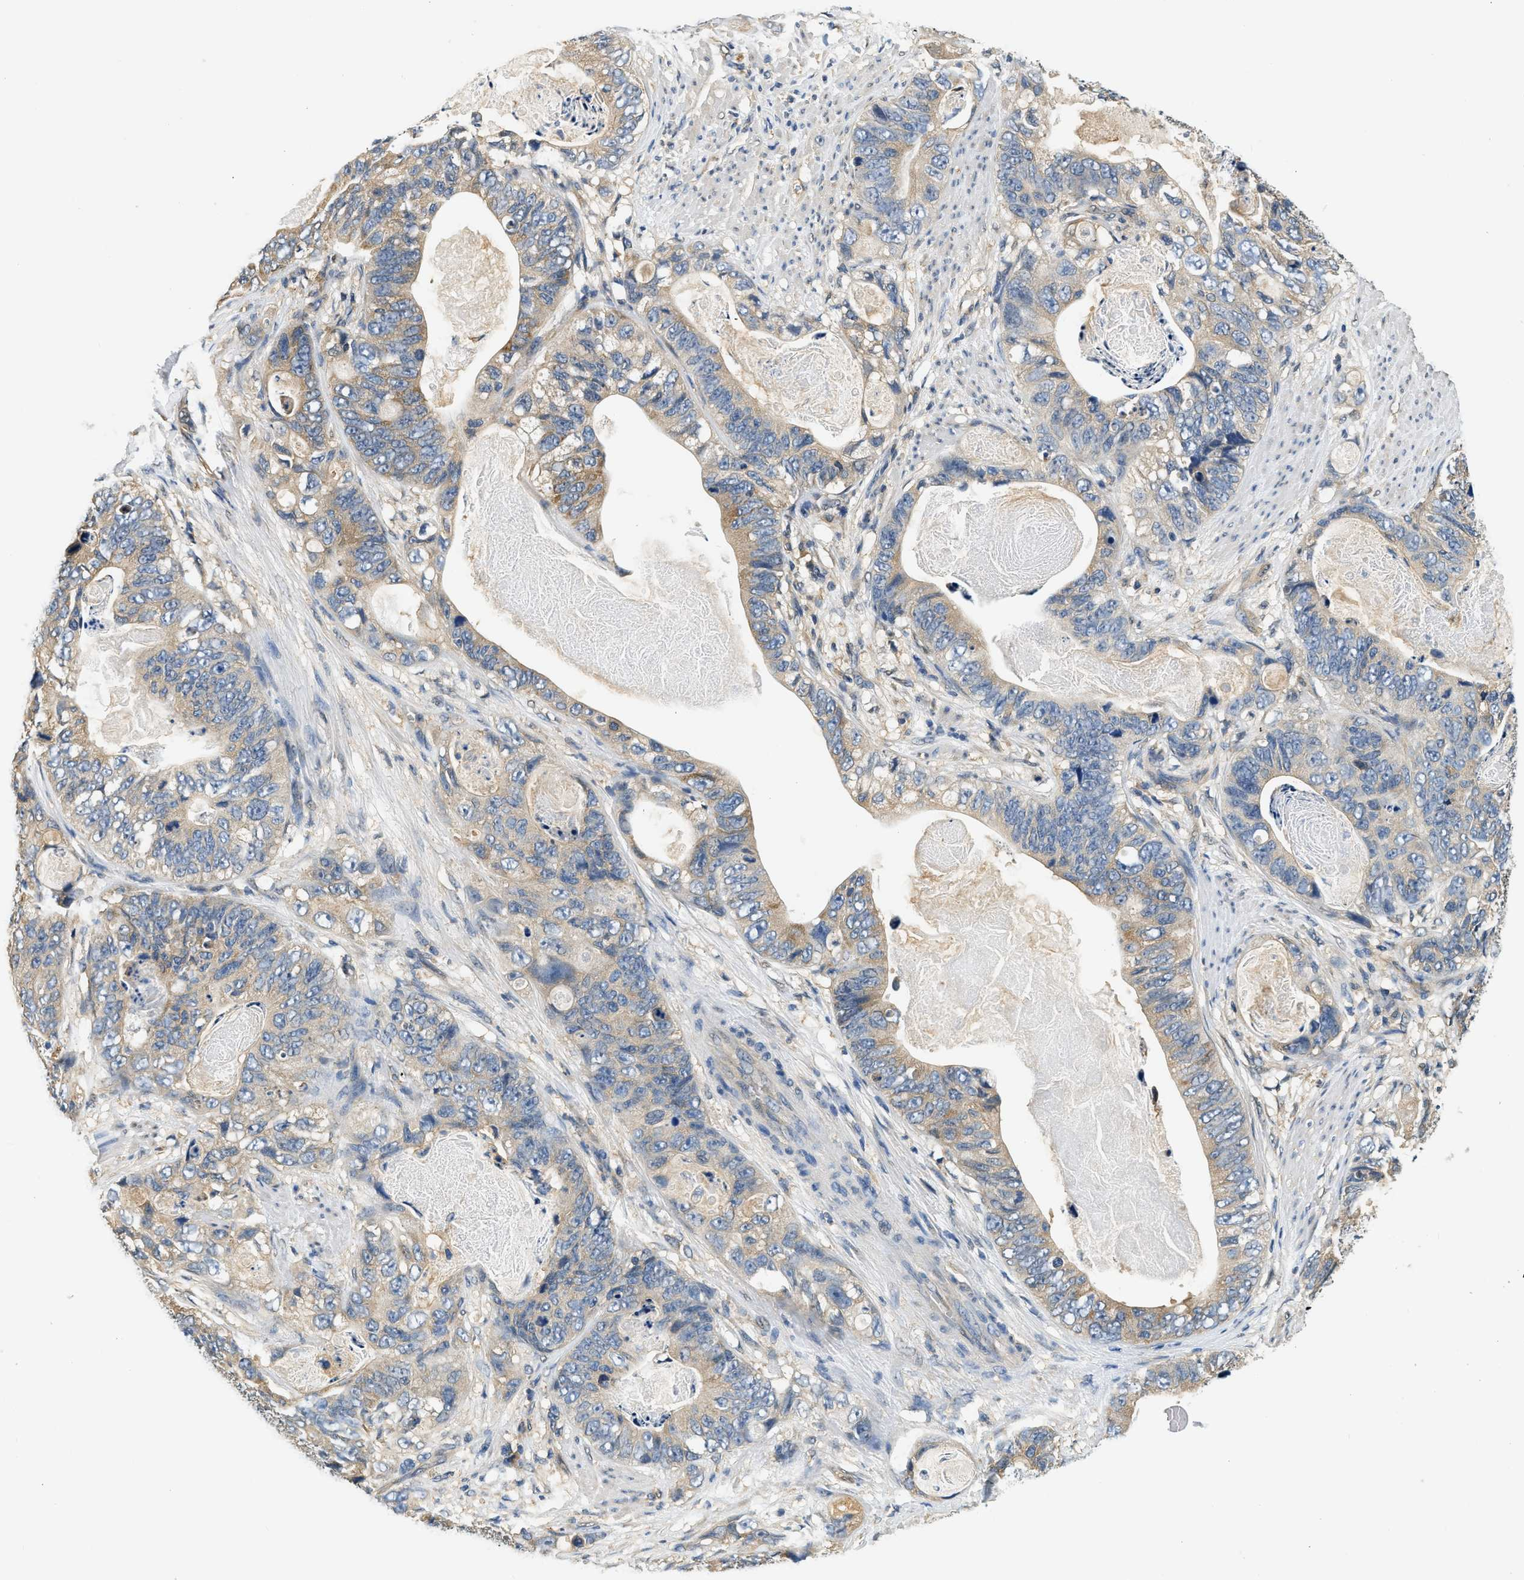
{"staining": {"intensity": "moderate", "quantity": "<25%", "location": "cytoplasmic/membranous"}, "tissue": "stomach cancer", "cell_type": "Tumor cells", "image_type": "cancer", "snomed": [{"axis": "morphology", "description": "Adenocarcinoma, NOS"}, {"axis": "topography", "description": "Stomach"}], "caption": "This is an image of immunohistochemistry staining of stomach adenocarcinoma, which shows moderate positivity in the cytoplasmic/membranous of tumor cells.", "gene": "BCL7C", "patient": {"sex": "female", "age": 89}}